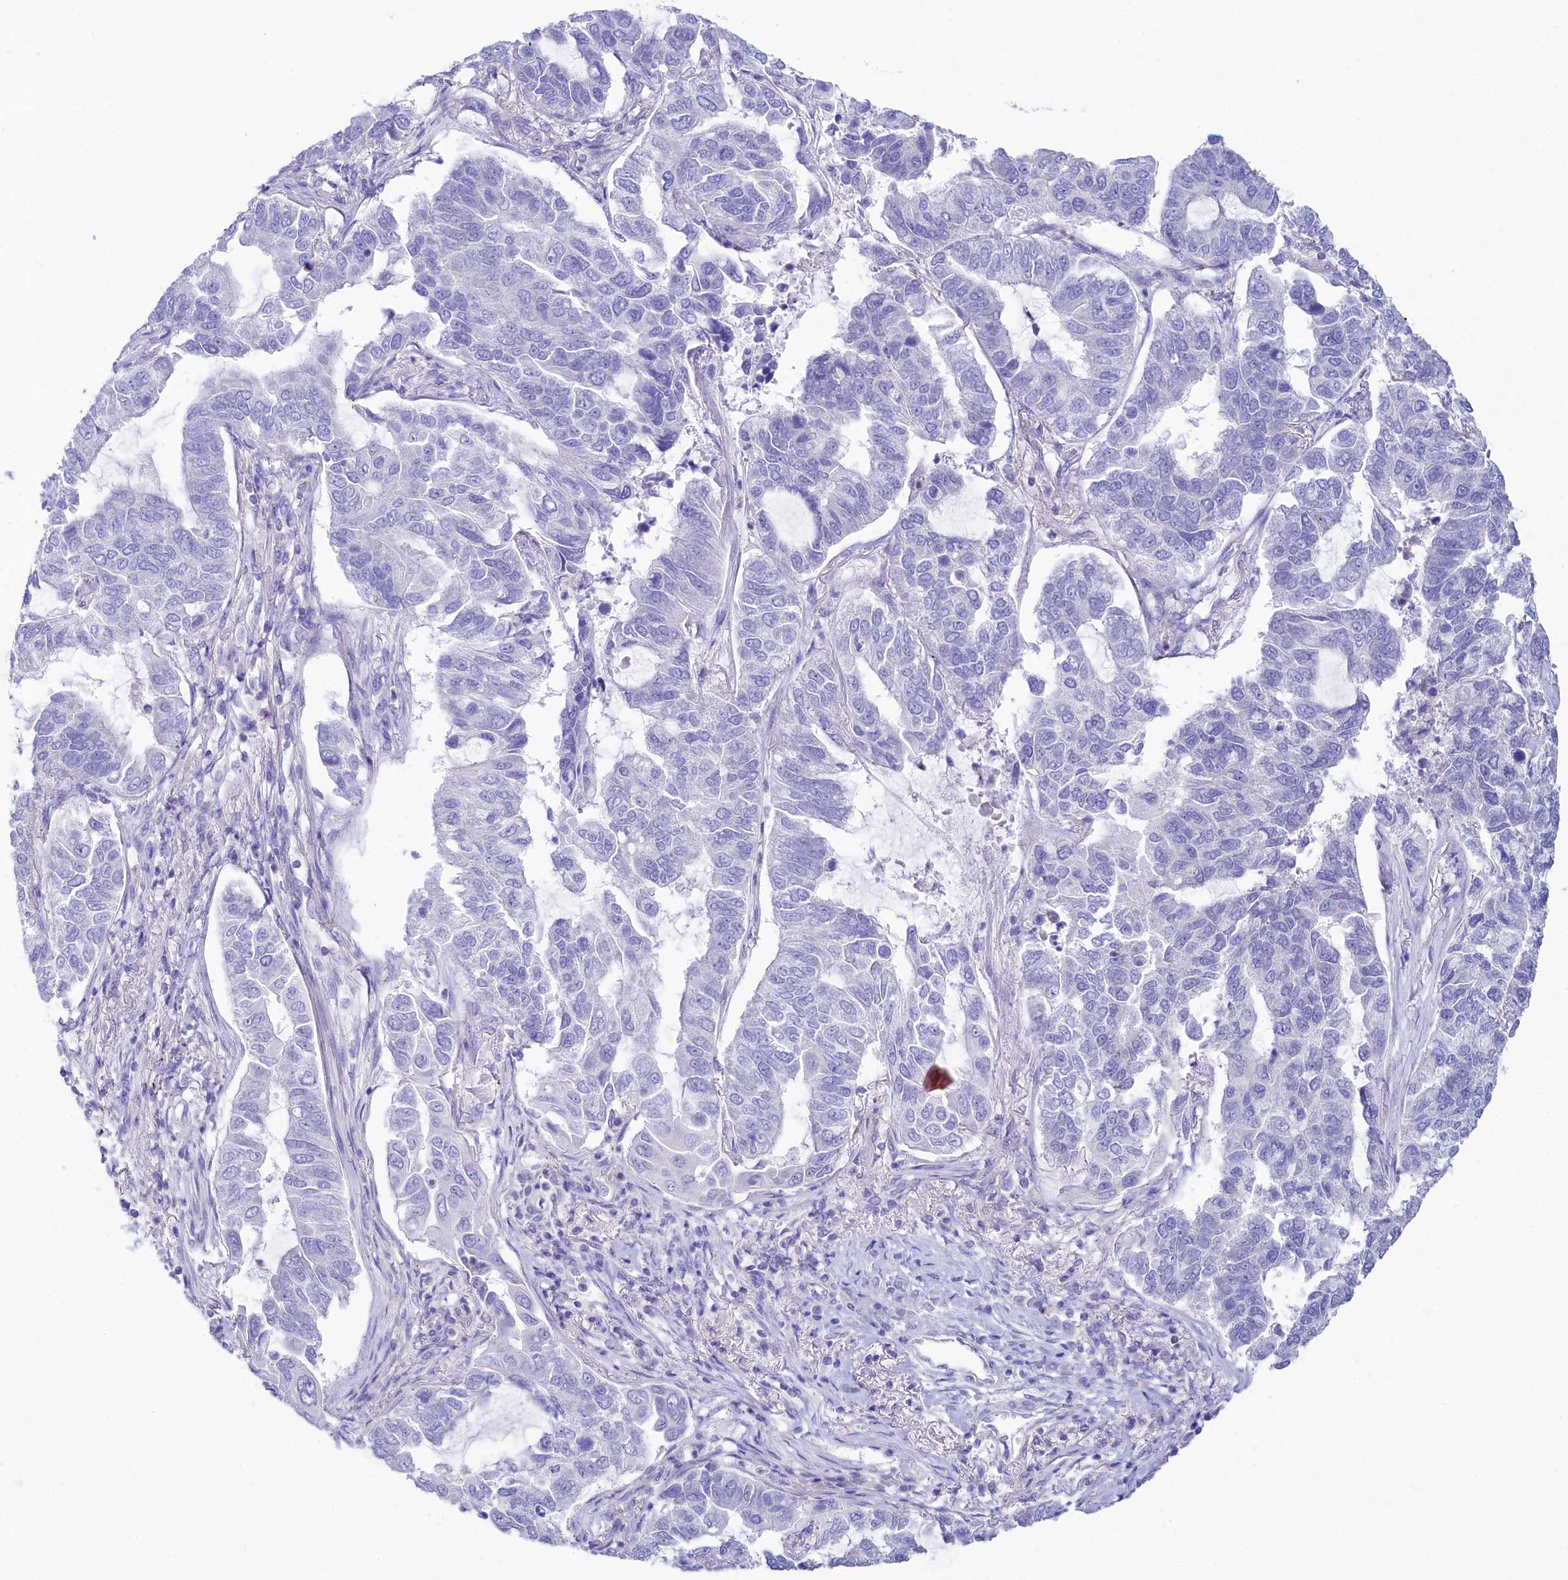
{"staining": {"intensity": "negative", "quantity": "none", "location": "none"}, "tissue": "lung cancer", "cell_type": "Tumor cells", "image_type": "cancer", "snomed": [{"axis": "morphology", "description": "Adenocarcinoma, NOS"}, {"axis": "topography", "description": "Lung"}], "caption": "Tumor cells are negative for brown protein staining in adenocarcinoma (lung). The staining was performed using DAB (3,3'-diaminobenzidine) to visualize the protein expression in brown, while the nuclei were stained in blue with hematoxylin (Magnification: 20x).", "gene": "VPS26B", "patient": {"sex": "male", "age": 64}}